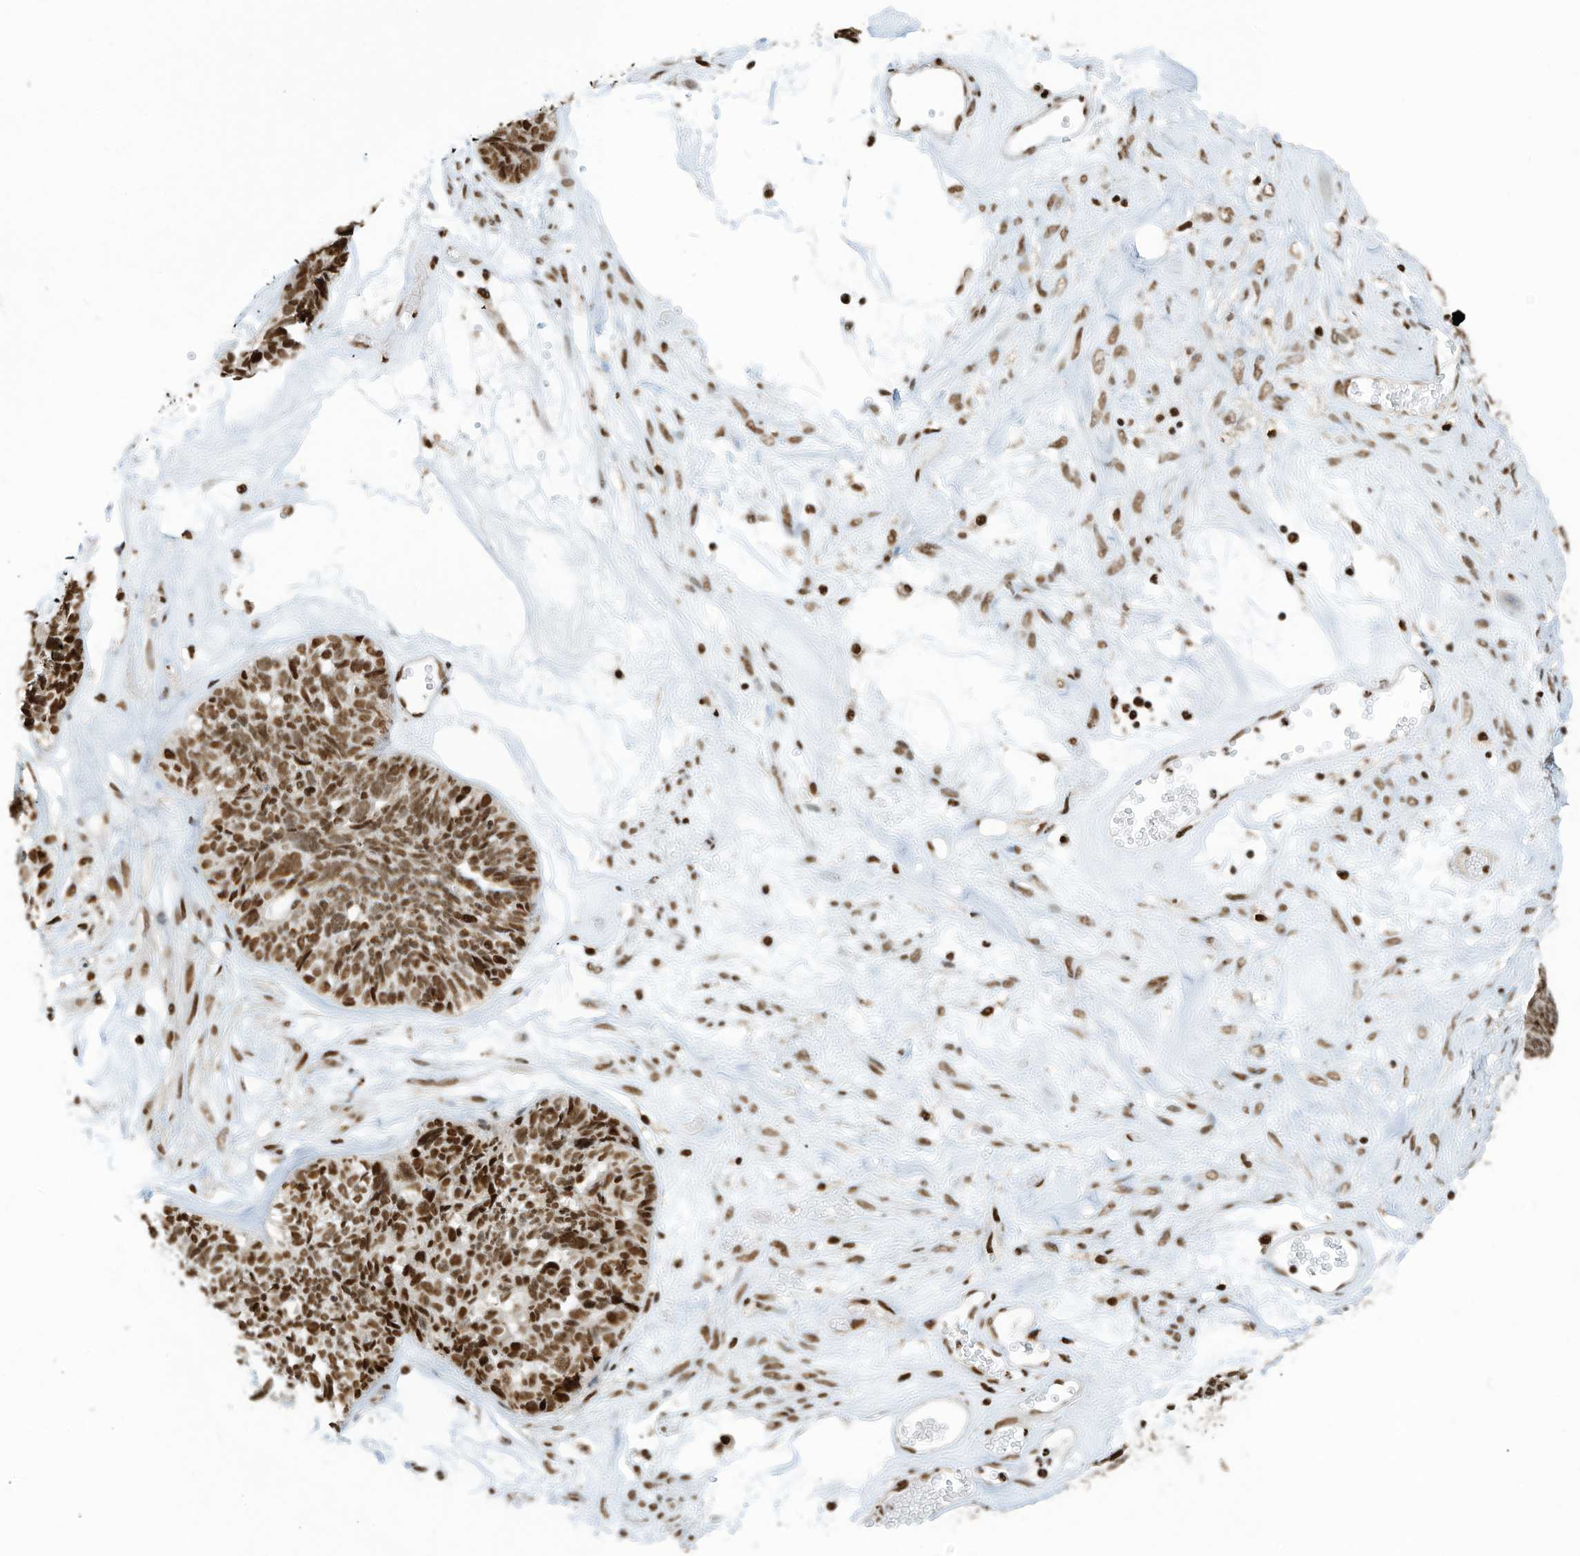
{"staining": {"intensity": "moderate", "quantity": ">75%", "location": "nuclear"}, "tissue": "ovarian cancer", "cell_type": "Tumor cells", "image_type": "cancer", "snomed": [{"axis": "morphology", "description": "Cystadenocarcinoma, serous, NOS"}, {"axis": "topography", "description": "Ovary"}], "caption": "Human ovarian cancer (serous cystadenocarcinoma) stained with a brown dye demonstrates moderate nuclear positive staining in approximately >75% of tumor cells.", "gene": "SAMD15", "patient": {"sex": "female", "age": 79}}